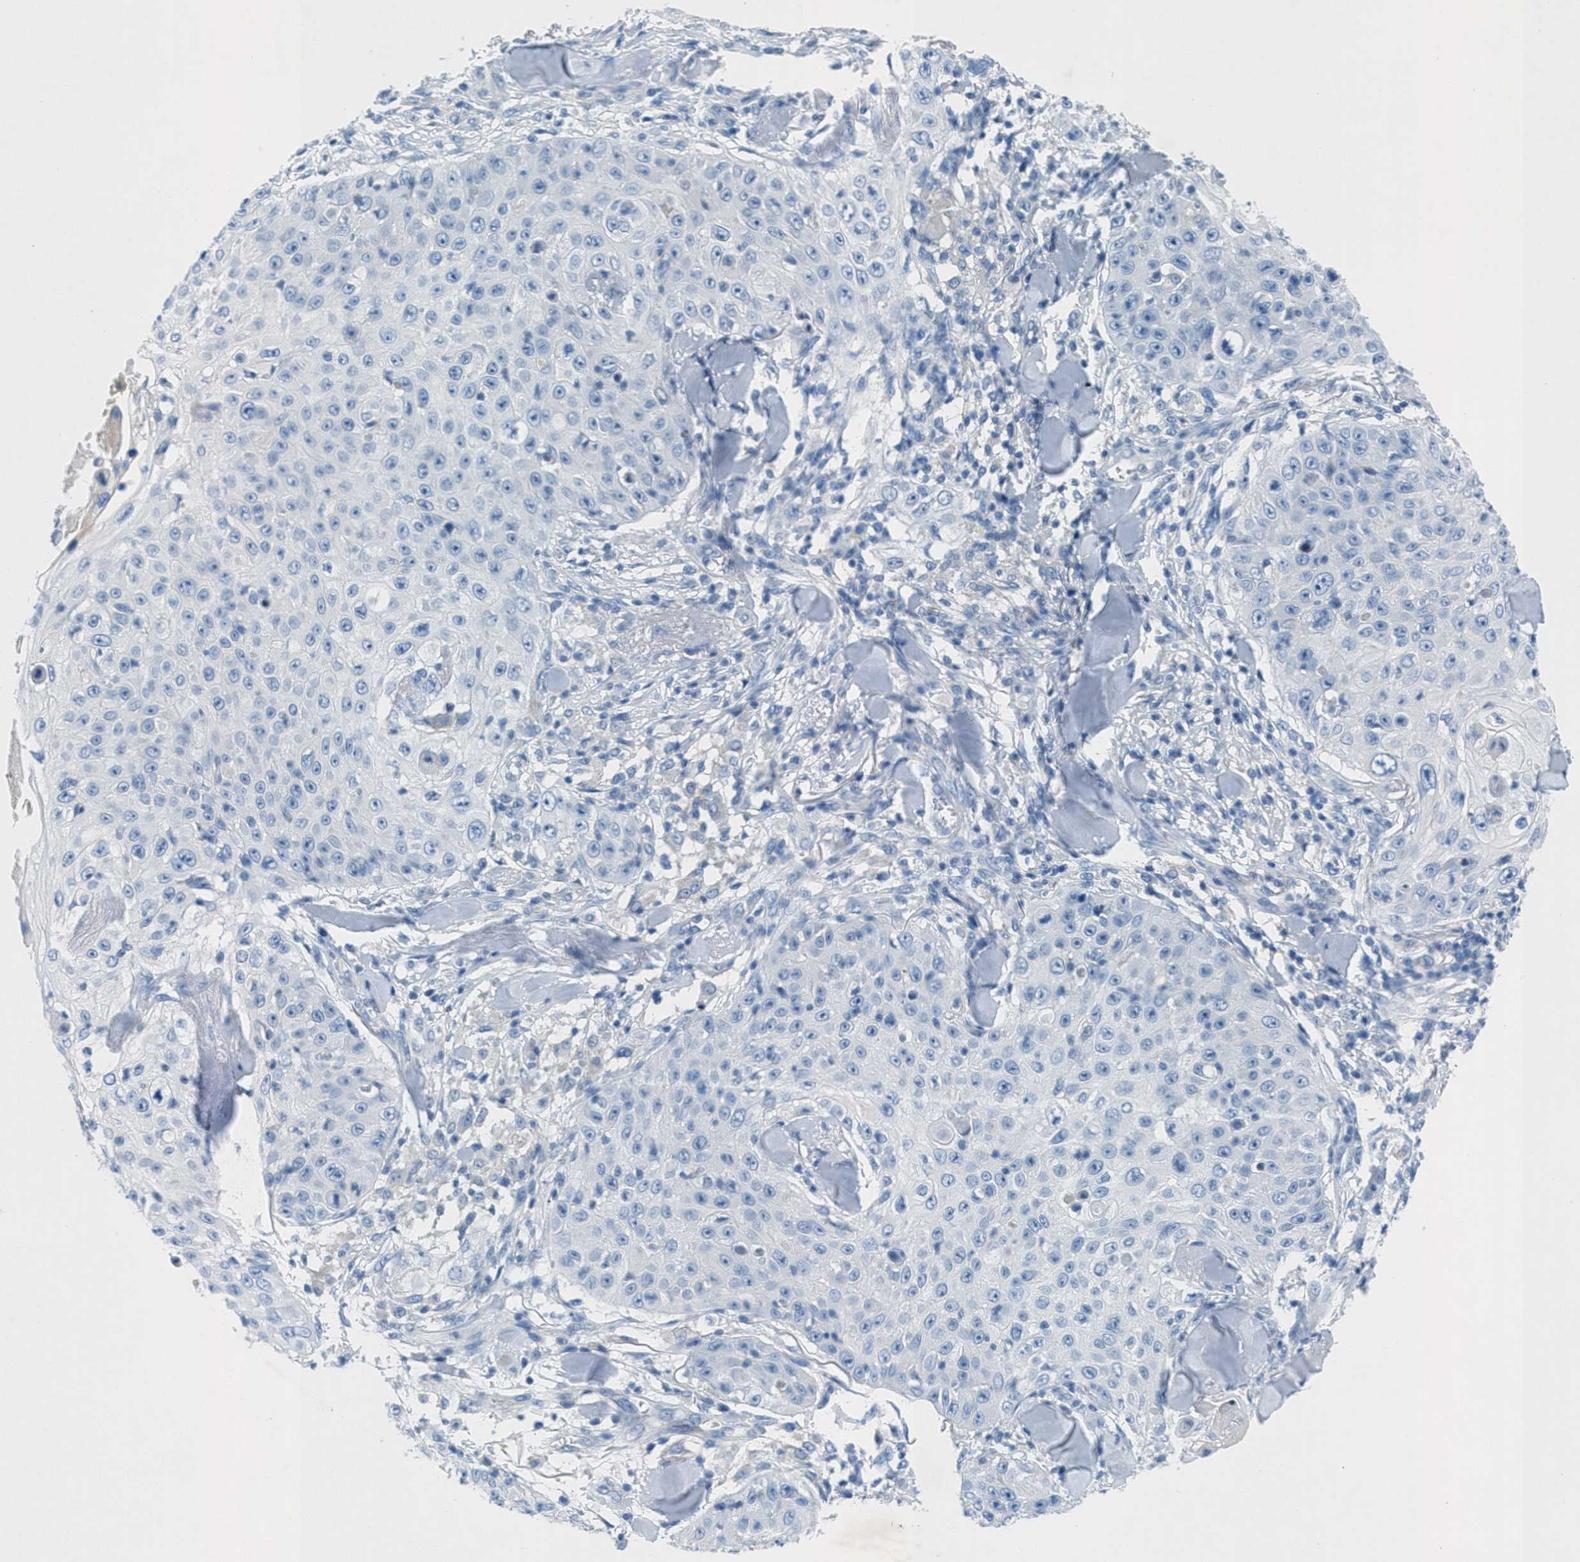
{"staining": {"intensity": "negative", "quantity": "none", "location": "none"}, "tissue": "skin cancer", "cell_type": "Tumor cells", "image_type": "cancer", "snomed": [{"axis": "morphology", "description": "Squamous cell carcinoma, NOS"}, {"axis": "topography", "description": "Skin"}], "caption": "Immunohistochemistry of human skin cancer (squamous cell carcinoma) displays no staining in tumor cells. The staining is performed using DAB brown chromogen with nuclei counter-stained in using hematoxylin.", "gene": "GALNT17", "patient": {"sex": "male", "age": 86}}